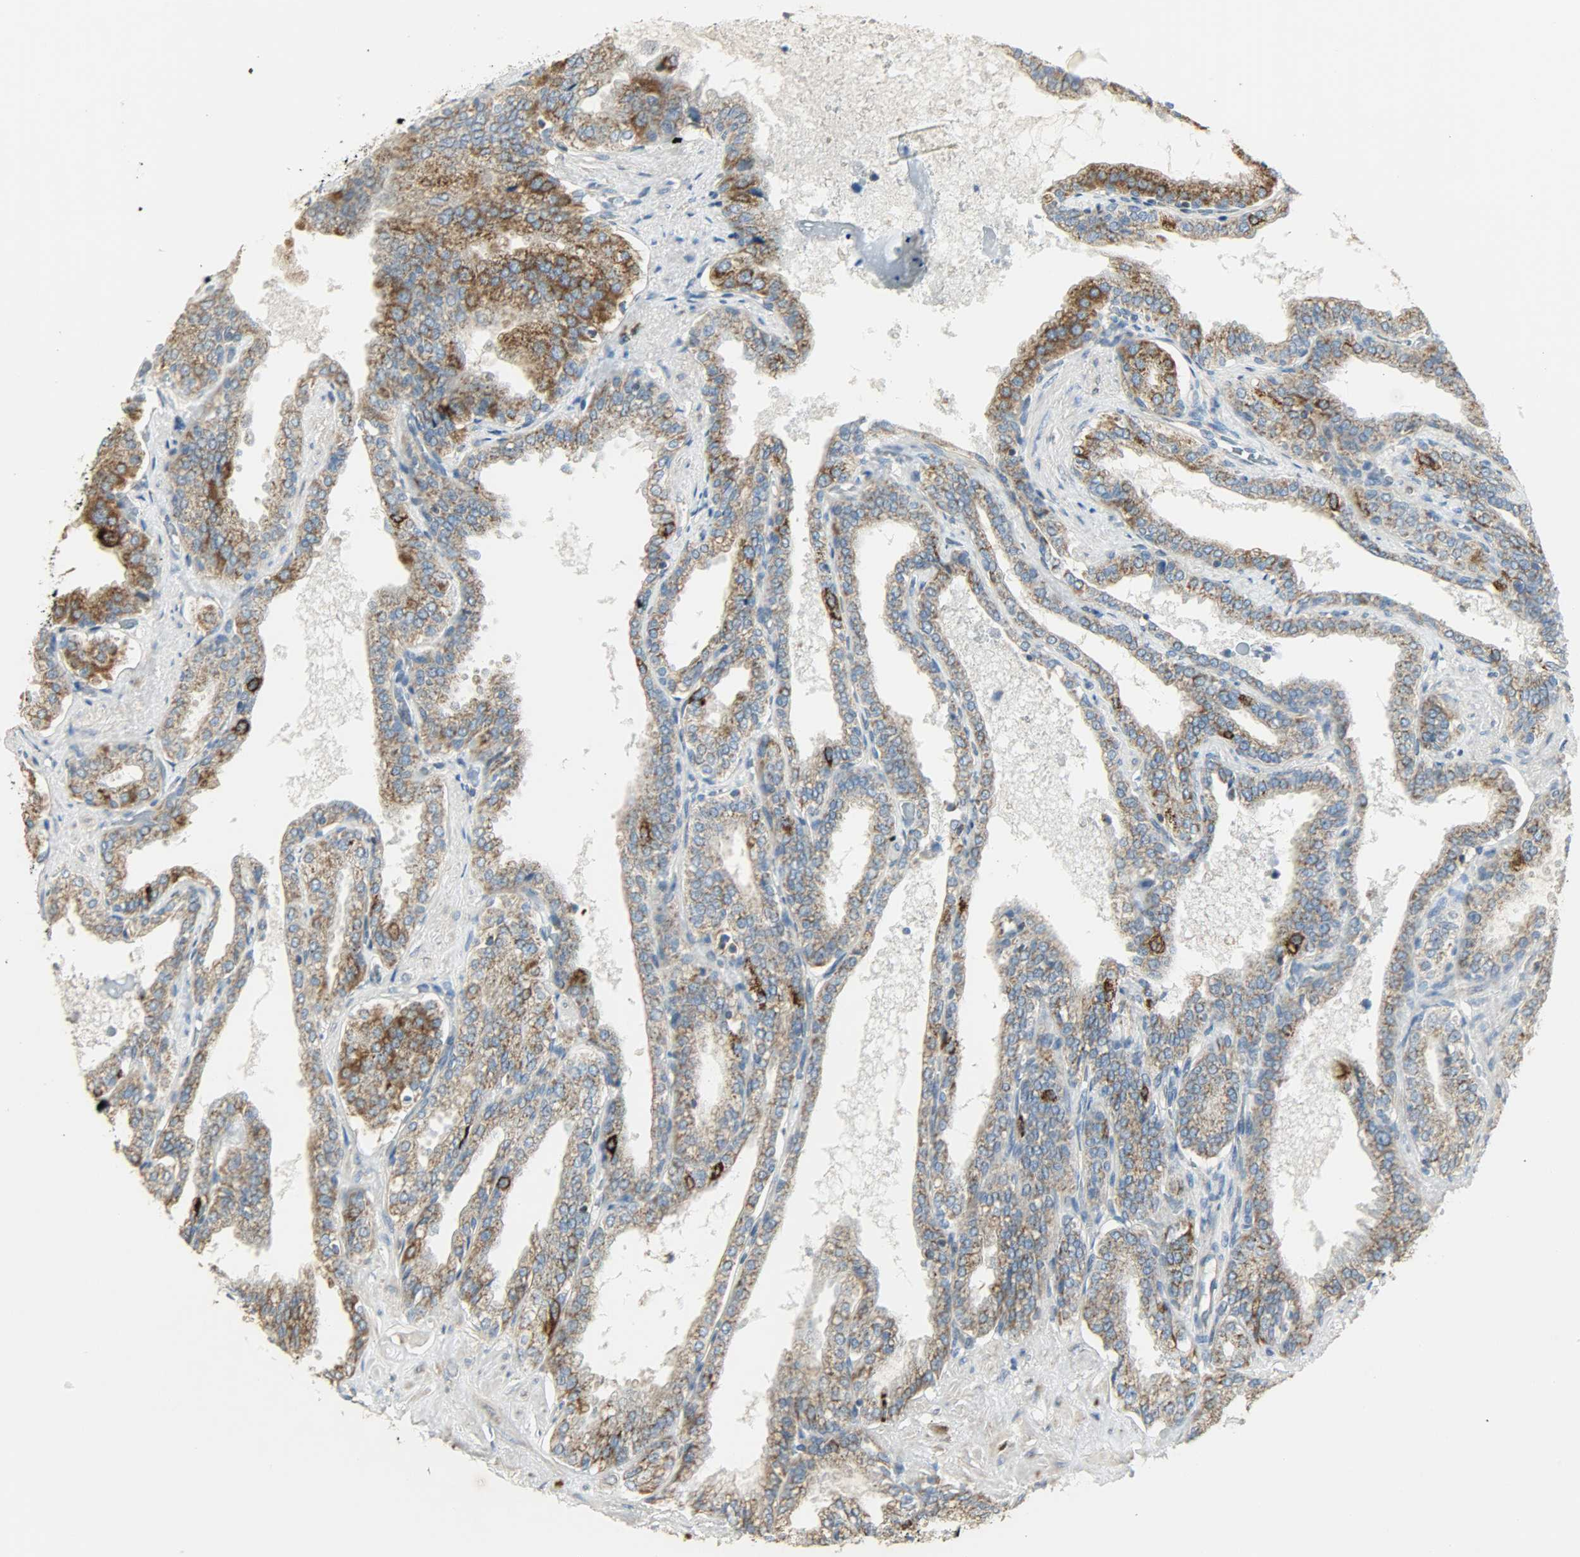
{"staining": {"intensity": "strong", "quantity": "25%-75%", "location": "cytoplasmic/membranous"}, "tissue": "seminal vesicle", "cell_type": "Glandular cells", "image_type": "normal", "snomed": [{"axis": "morphology", "description": "Normal tissue, NOS"}, {"axis": "topography", "description": "Seminal veicle"}], "caption": "Protein analysis of benign seminal vesicle exhibits strong cytoplasmic/membranous expression in approximately 25%-75% of glandular cells. Using DAB (3,3'-diaminobenzidine) (brown) and hematoxylin (blue) stains, captured at high magnification using brightfield microscopy.", "gene": "NNT", "patient": {"sex": "male", "age": 46}}